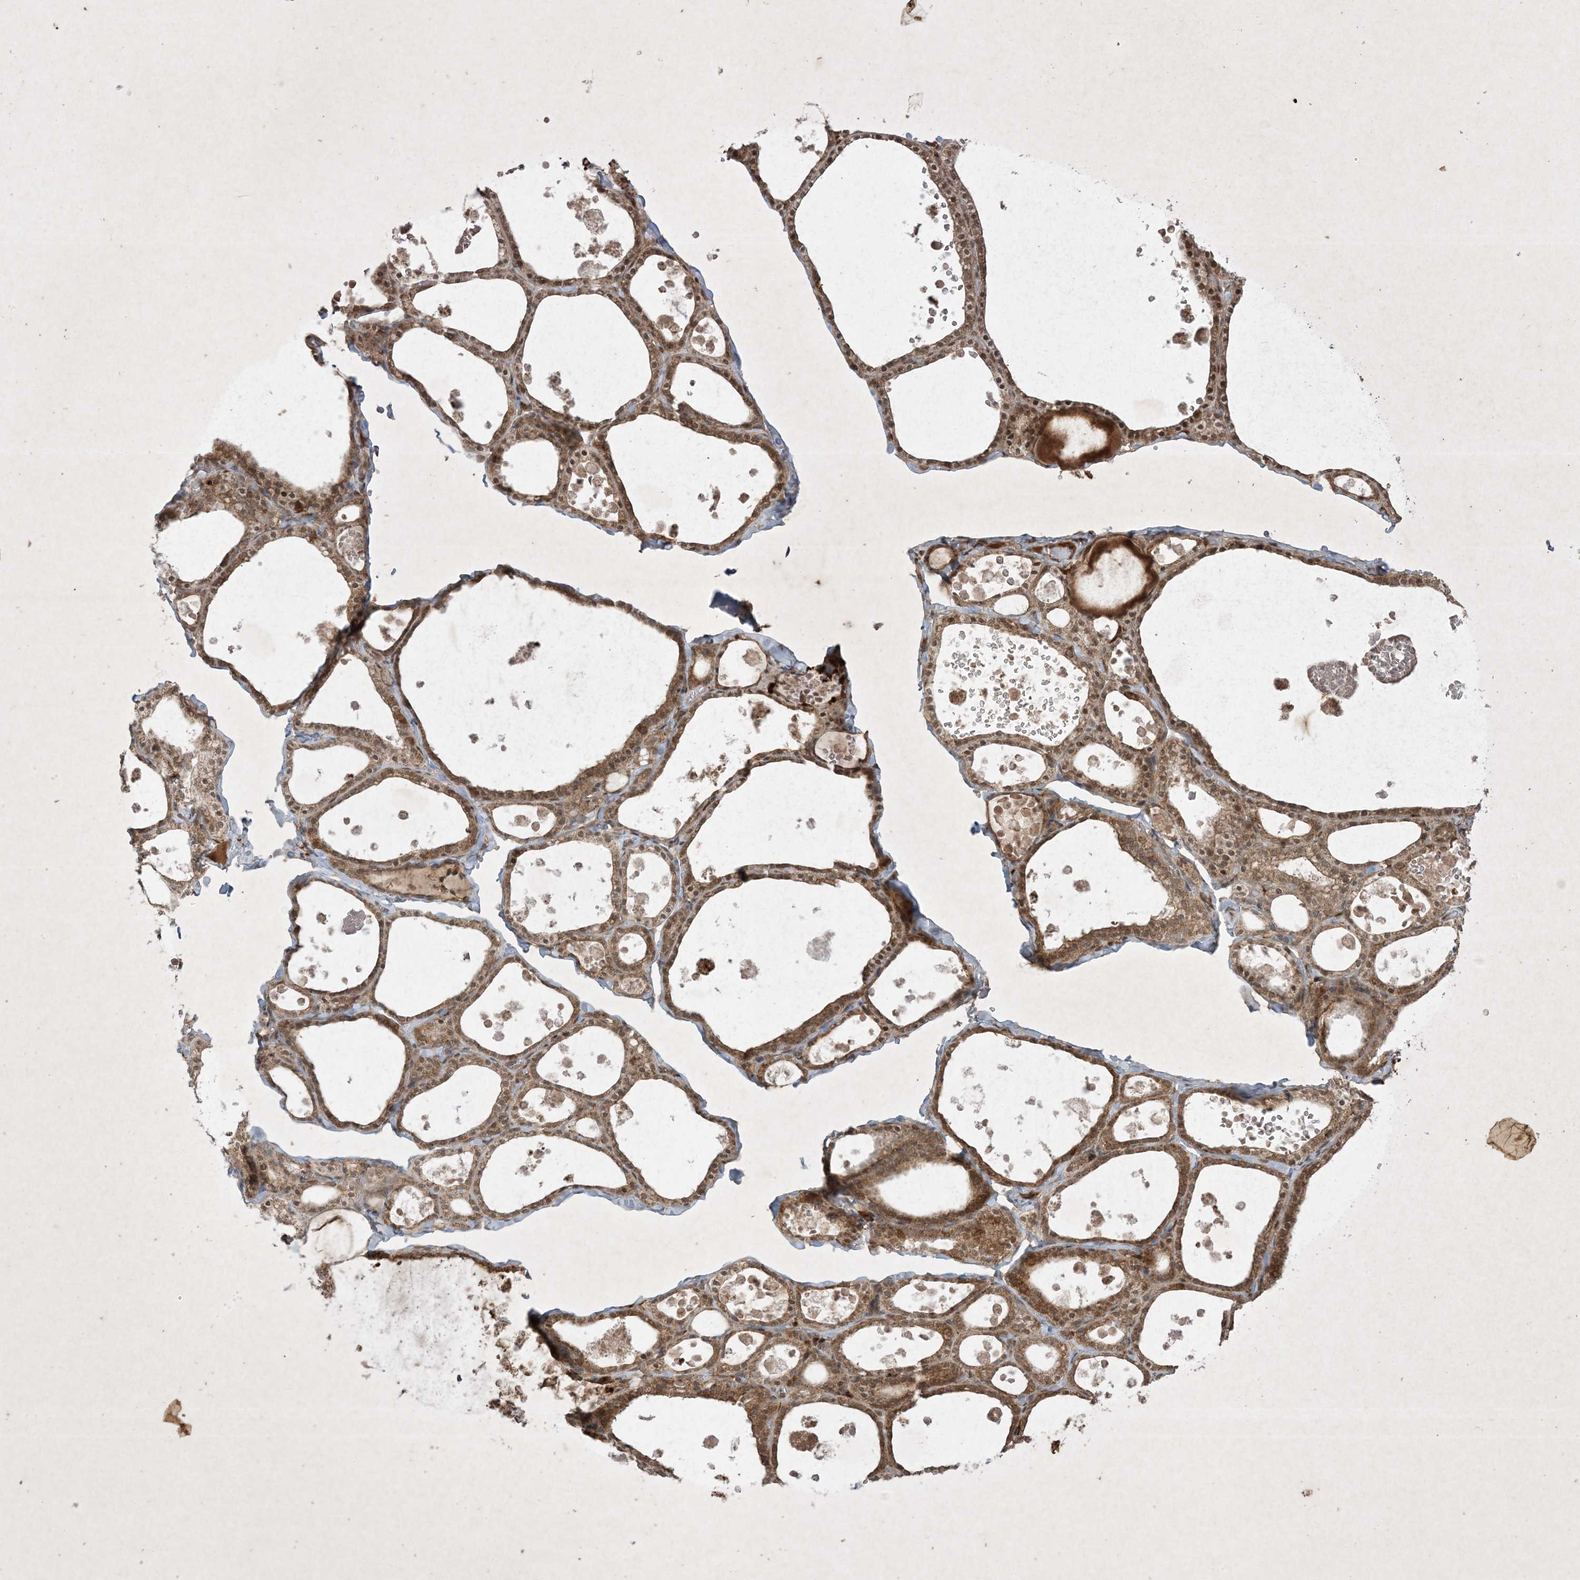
{"staining": {"intensity": "moderate", "quantity": ">75%", "location": "cytoplasmic/membranous"}, "tissue": "thyroid gland", "cell_type": "Glandular cells", "image_type": "normal", "snomed": [{"axis": "morphology", "description": "Normal tissue, NOS"}, {"axis": "topography", "description": "Thyroid gland"}], "caption": "Immunohistochemistry (IHC) of normal human thyroid gland exhibits medium levels of moderate cytoplasmic/membranous staining in about >75% of glandular cells. The protein of interest is shown in brown color, while the nuclei are stained blue.", "gene": "PTK6", "patient": {"sex": "male", "age": 56}}